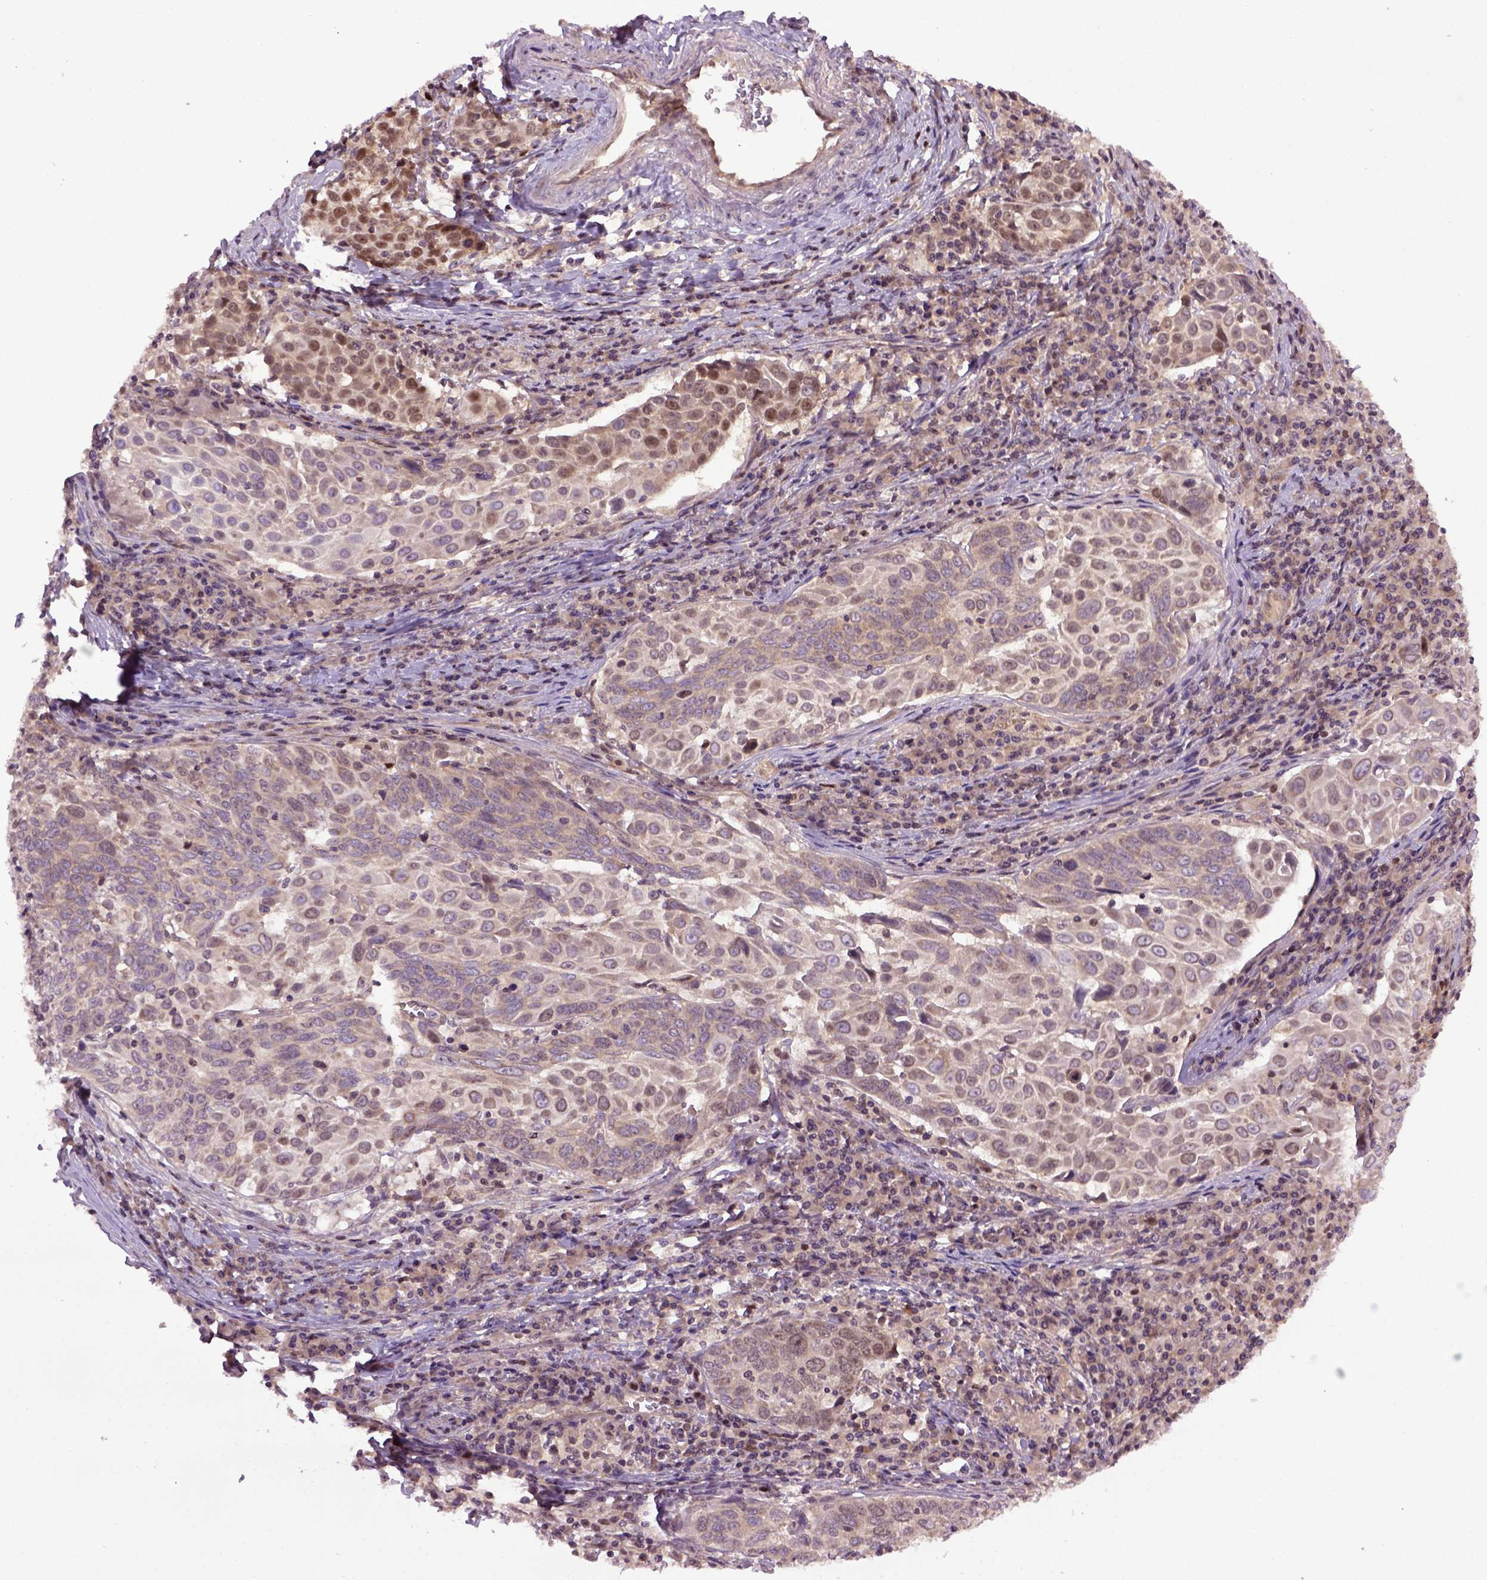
{"staining": {"intensity": "moderate", "quantity": ">75%", "location": "cytoplasmic/membranous,nuclear"}, "tissue": "lung cancer", "cell_type": "Tumor cells", "image_type": "cancer", "snomed": [{"axis": "morphology", "description": "Squamous cell carcinoma, NOS"}, {"axis": "topography", "description": "Lung"}], "caption": "Protein expression analysis of human squamous cell carcinoma (lung) reveals moderate cytoplasmic/membranous and nuclear staining in approximately >75% of tumor cells.", "gene": "WDR48", "patient": {"sex": "male", "age": 57}}